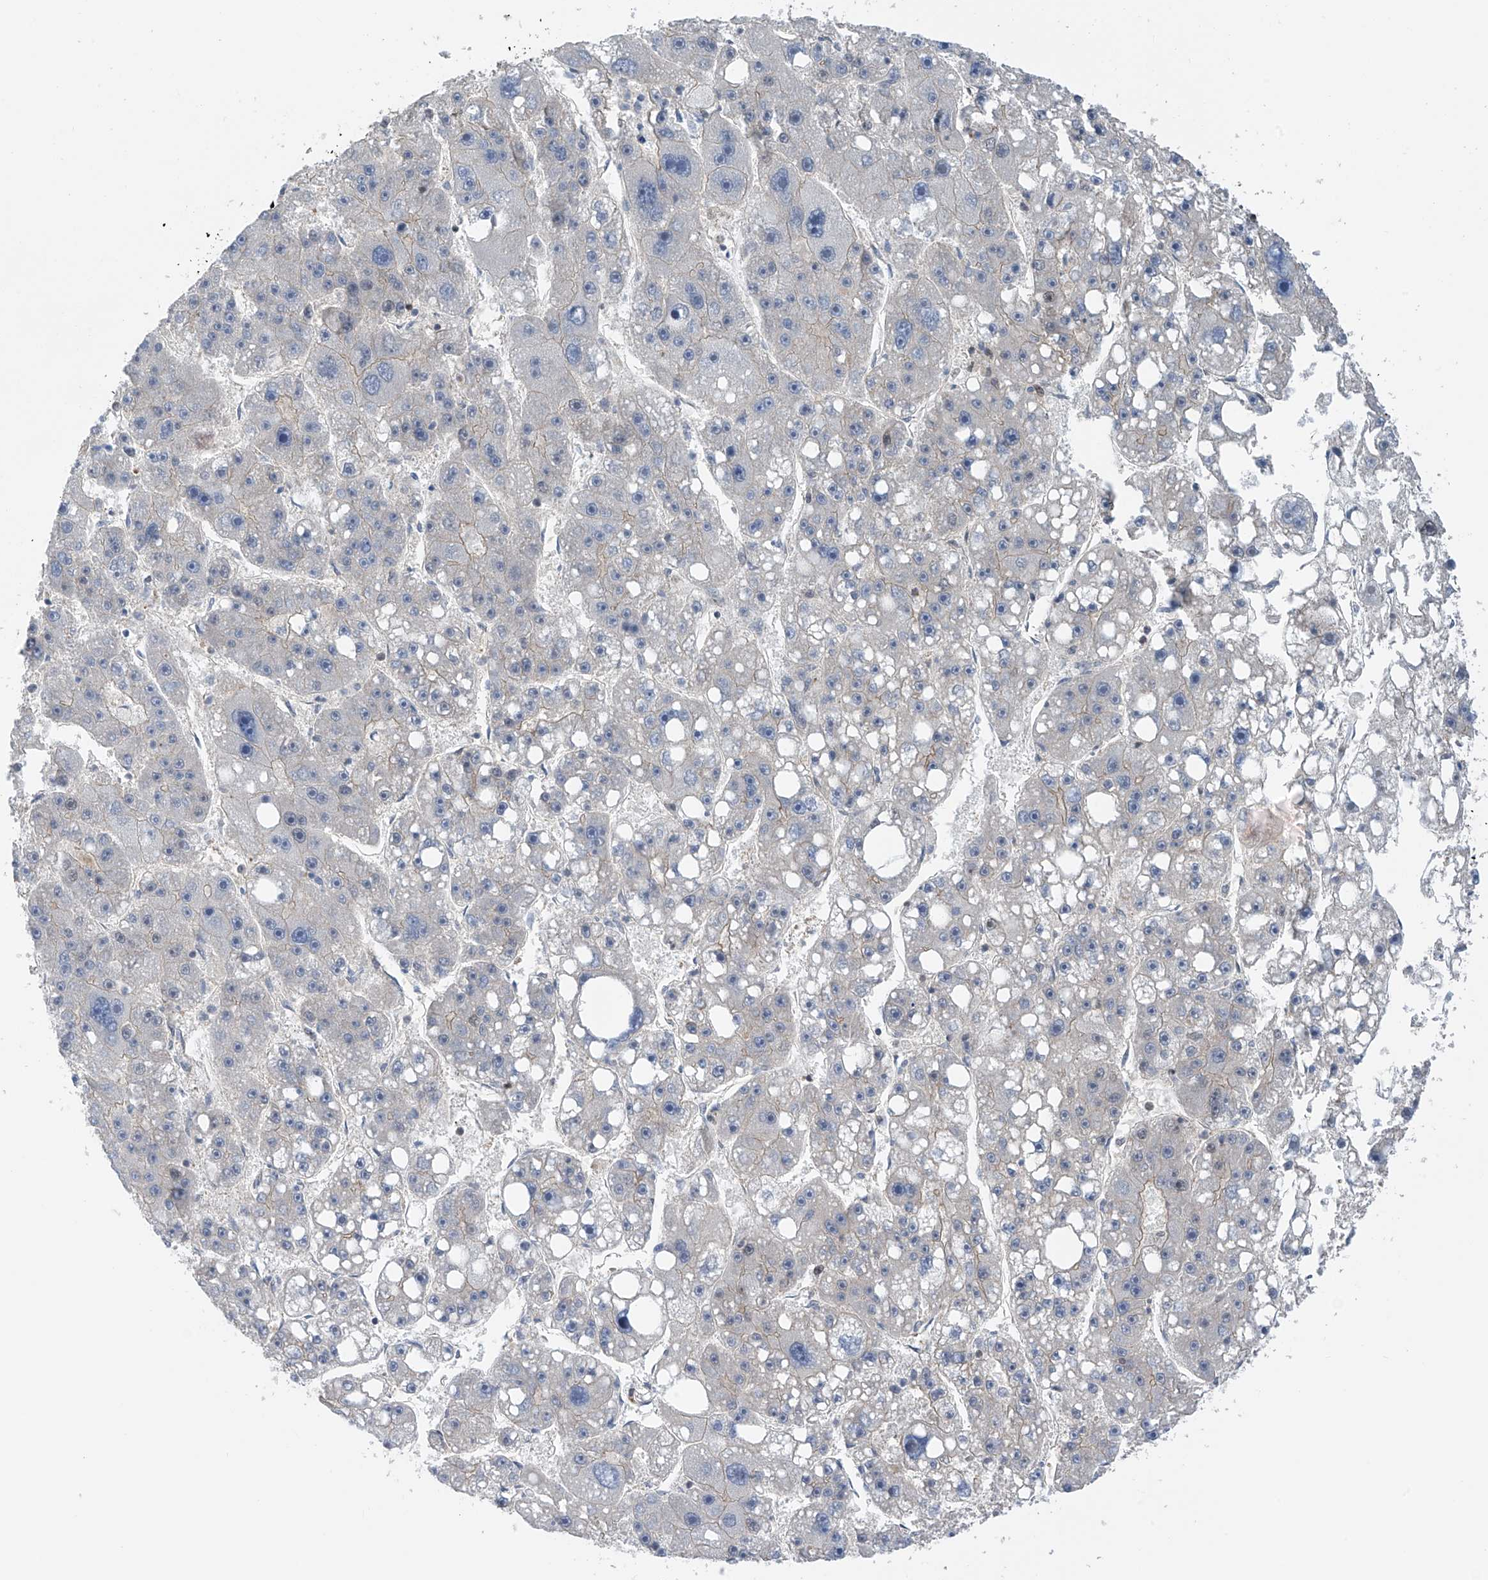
{"staining": {"intensity": "negative", "quantity": "none", "location": "none"}, "tissue": "liver cancer", "cell_type": "Tumor cells", "image_type": "cancer", "snomed": [{"axis": "morphology", "description": "Carcinoma, Hepatocellular, NOS"}, {"axis": "topography", "description": "Liver"}], "caption": "DAB immunohistochemical staining of liver hepatocellular carcinoma displays no significant positivity in tumor cells.", "gene": "DNAJC9", "patient": {"sex": "female", "age": 61}}